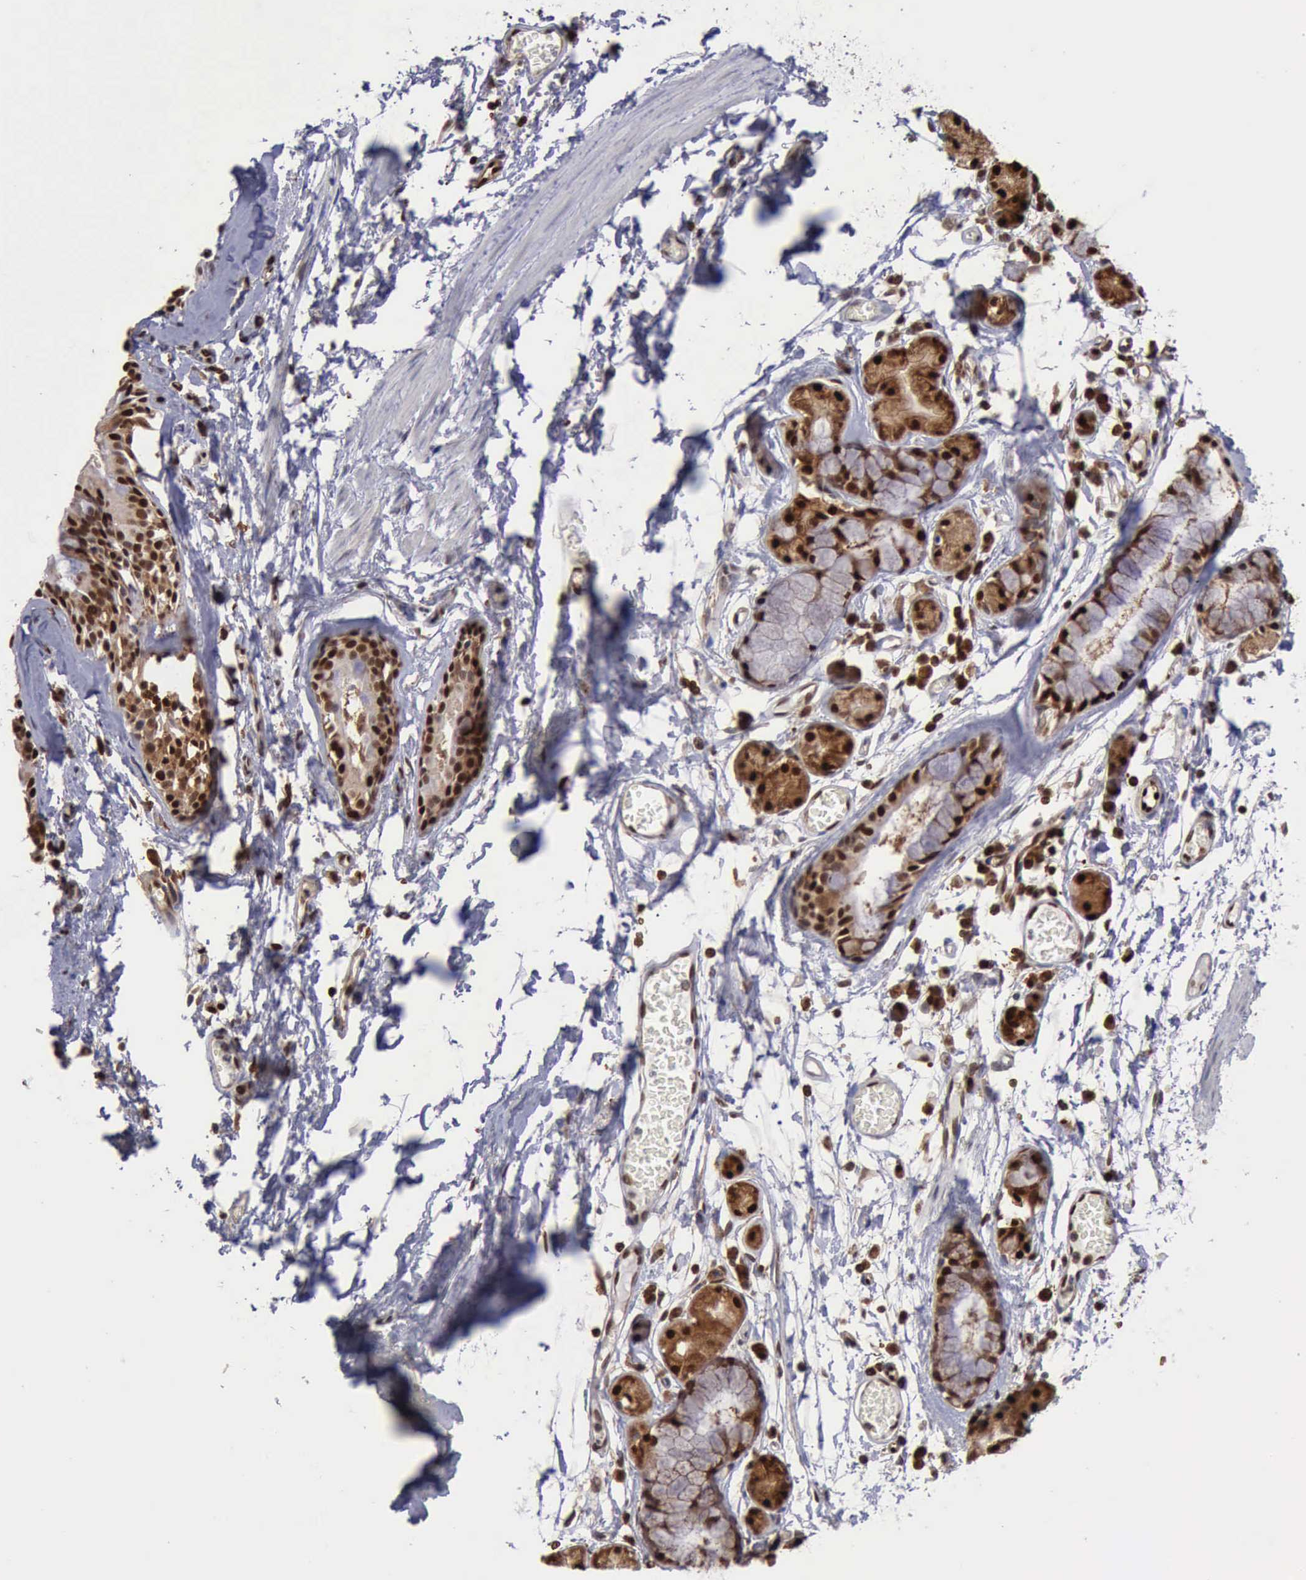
{"staining": {"intensity": "strong", "quantity": ">75%", "location": "cytoplasmic/membranous,nuclear"}, "tissue": "bronchus", "cell_type": "Respiratory epithelial cells", "image_type": "normal", "snomed": [{"axis": "morphology", "description": "Normal tissue, NOS"}, {"axis": "topography", "description": "Bronchus"}], "caption": "Immunohistochemistry image of normal human bronchus stained for a protein (brown), which demonstrates high levels of strong cytoplasmic/membranous,nuclear positivity in about >75% of respiratory epithelial cells.", "gene": "PDCD4", "patient": {"sex": "female", "age": 71}}